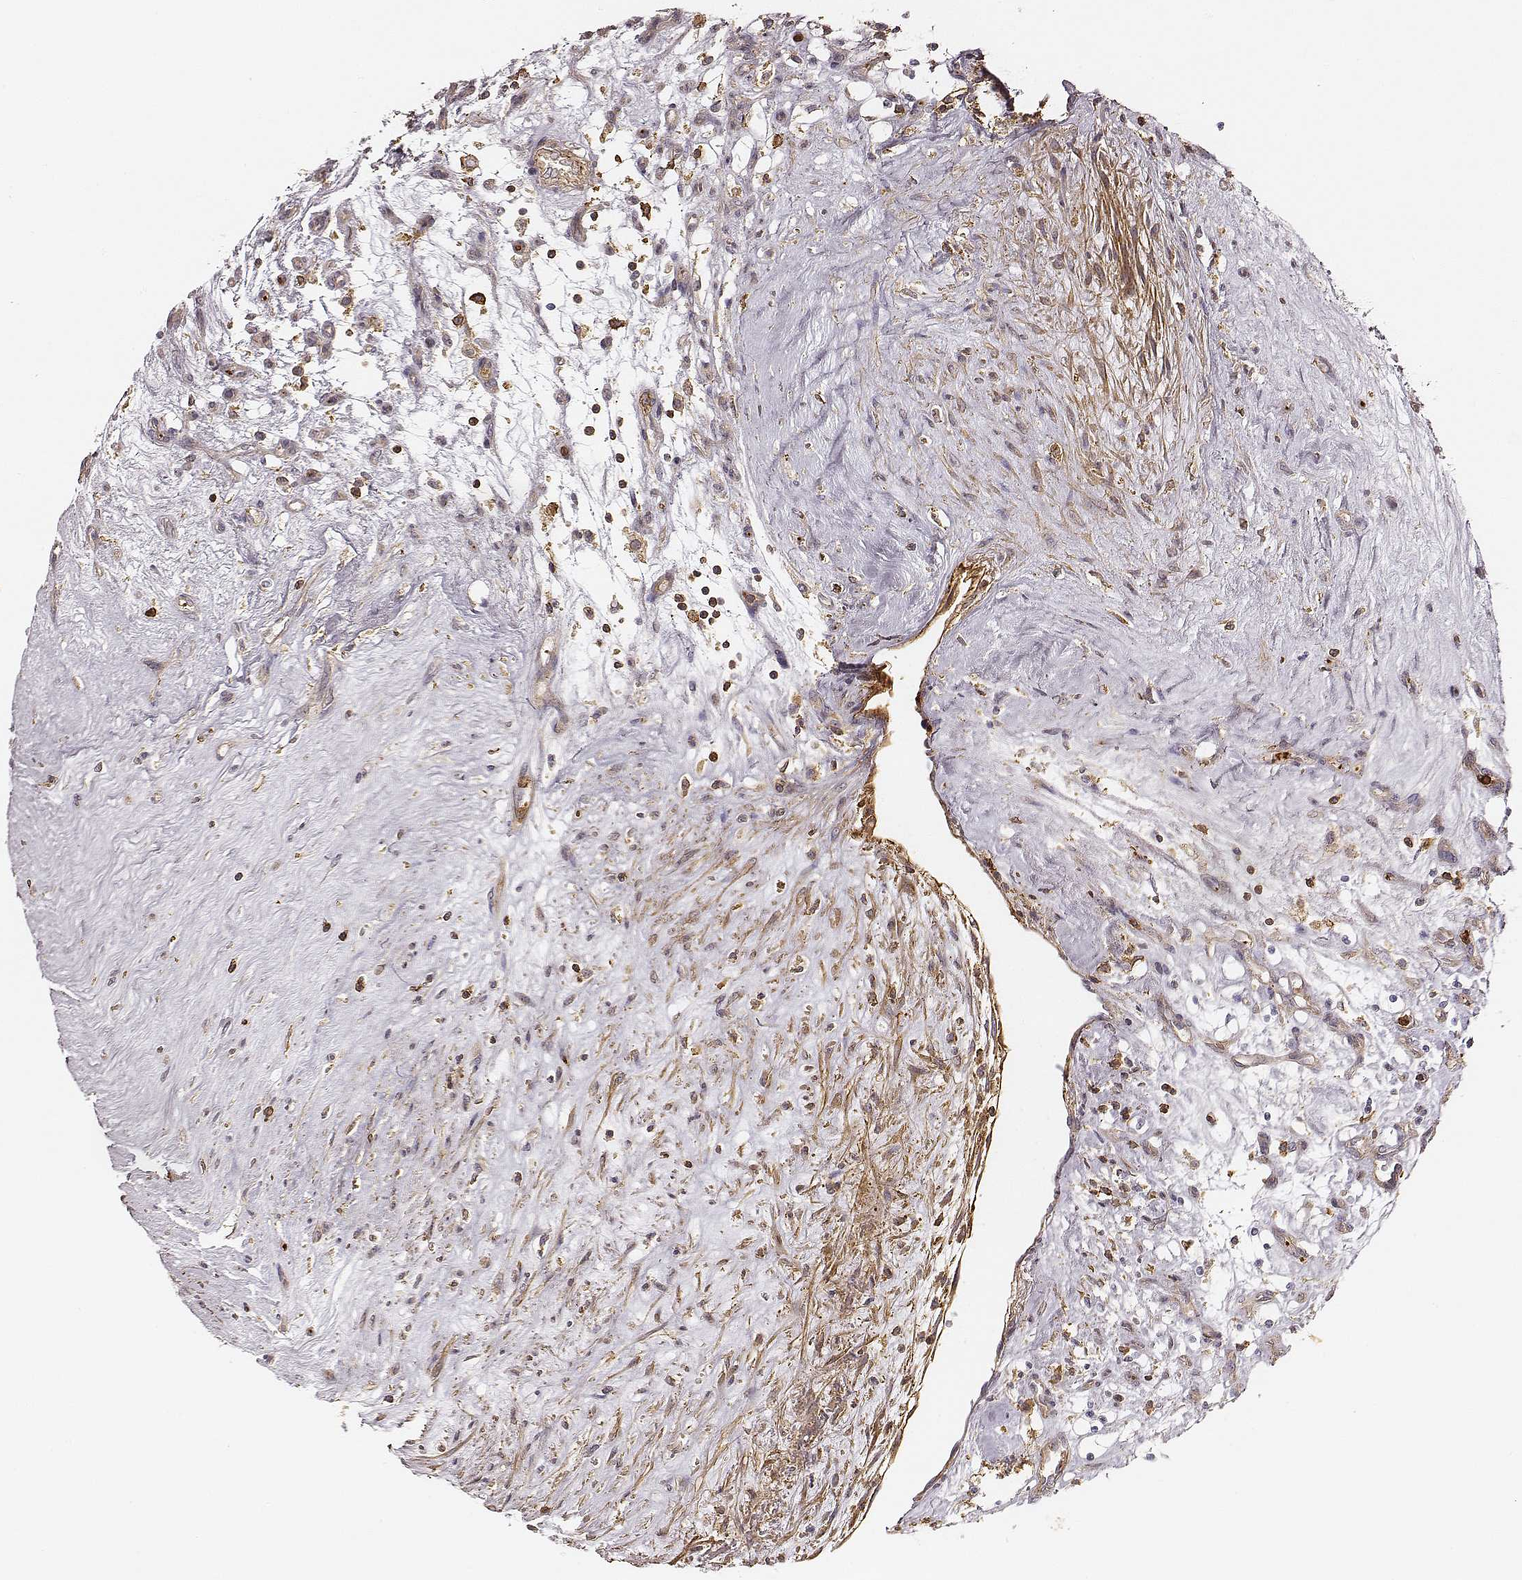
{"staining": {"intensity": "negative", "quantity": "none", "location": "none"}, "tissue": "renal cancer", "cell_type": "Tumor cells", "image_type": "cancer", "snomed": [{"axis": "morphology", "description": "Adenocarcinoma, NOS"}, {"axis": "topography", "description": "Kidney"}], "caption": "Tumor cells are negative for protein expression in human renal cancer (adenocarcinoma).", "gene": "ZYX", "patient": {"sex": "female", "age": 69}}